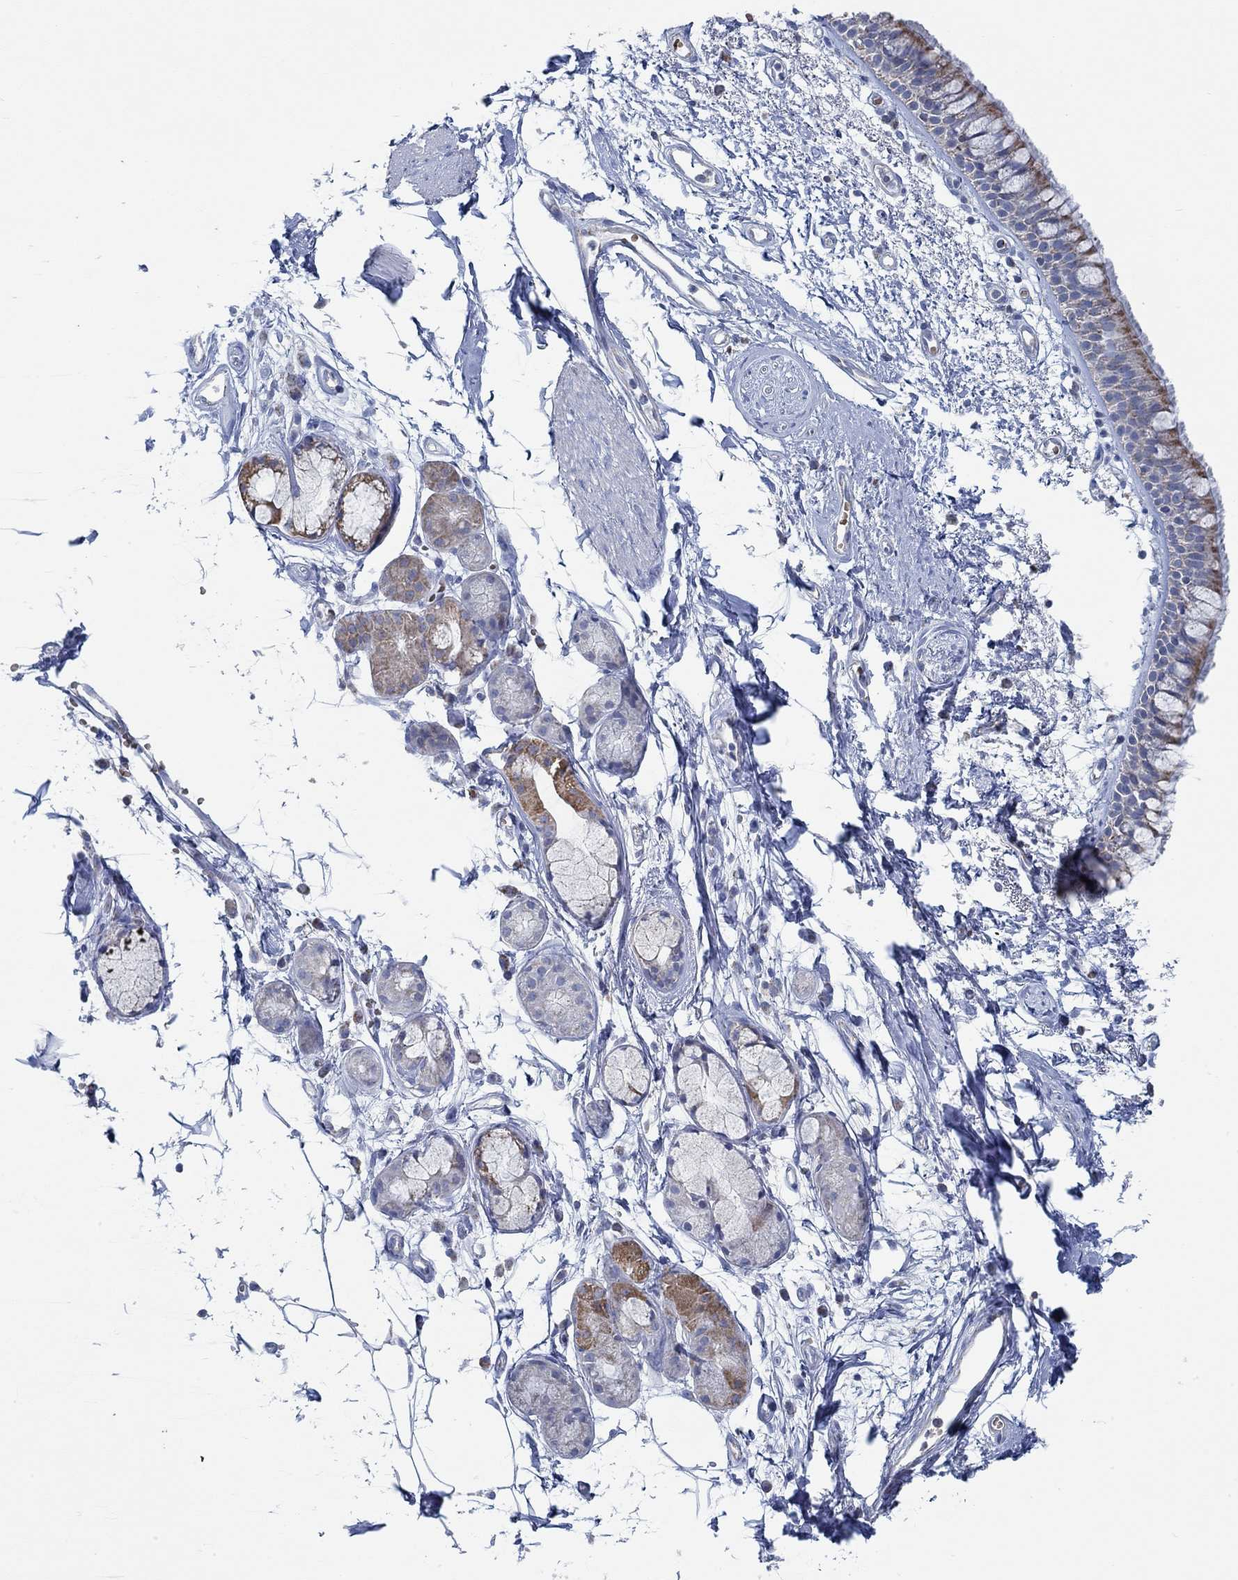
{"staining": {"intensity": "strong", "quantity": "<25%", "location": "cytoplasmic/membranous"}, "tissue": "bronchus", "cell_type": "Respiratory epithelial cells", "image_type": "normal", "snomed": [{"axis": "morphology", "description": "Normal tissue, NOS"}, {"axis": "topography", "description": "Cartilage tissue"}, {"axis": "topography", "description": "Bronchus"}], "caption": "This is a micrograph of IHC staining of benign bronchus, which shows strong expression in the cytoplasmic/membranous of respiratory epithelial cells.", "gene": "GLOD5", "patient": {"sex": "male", "age": 66}}